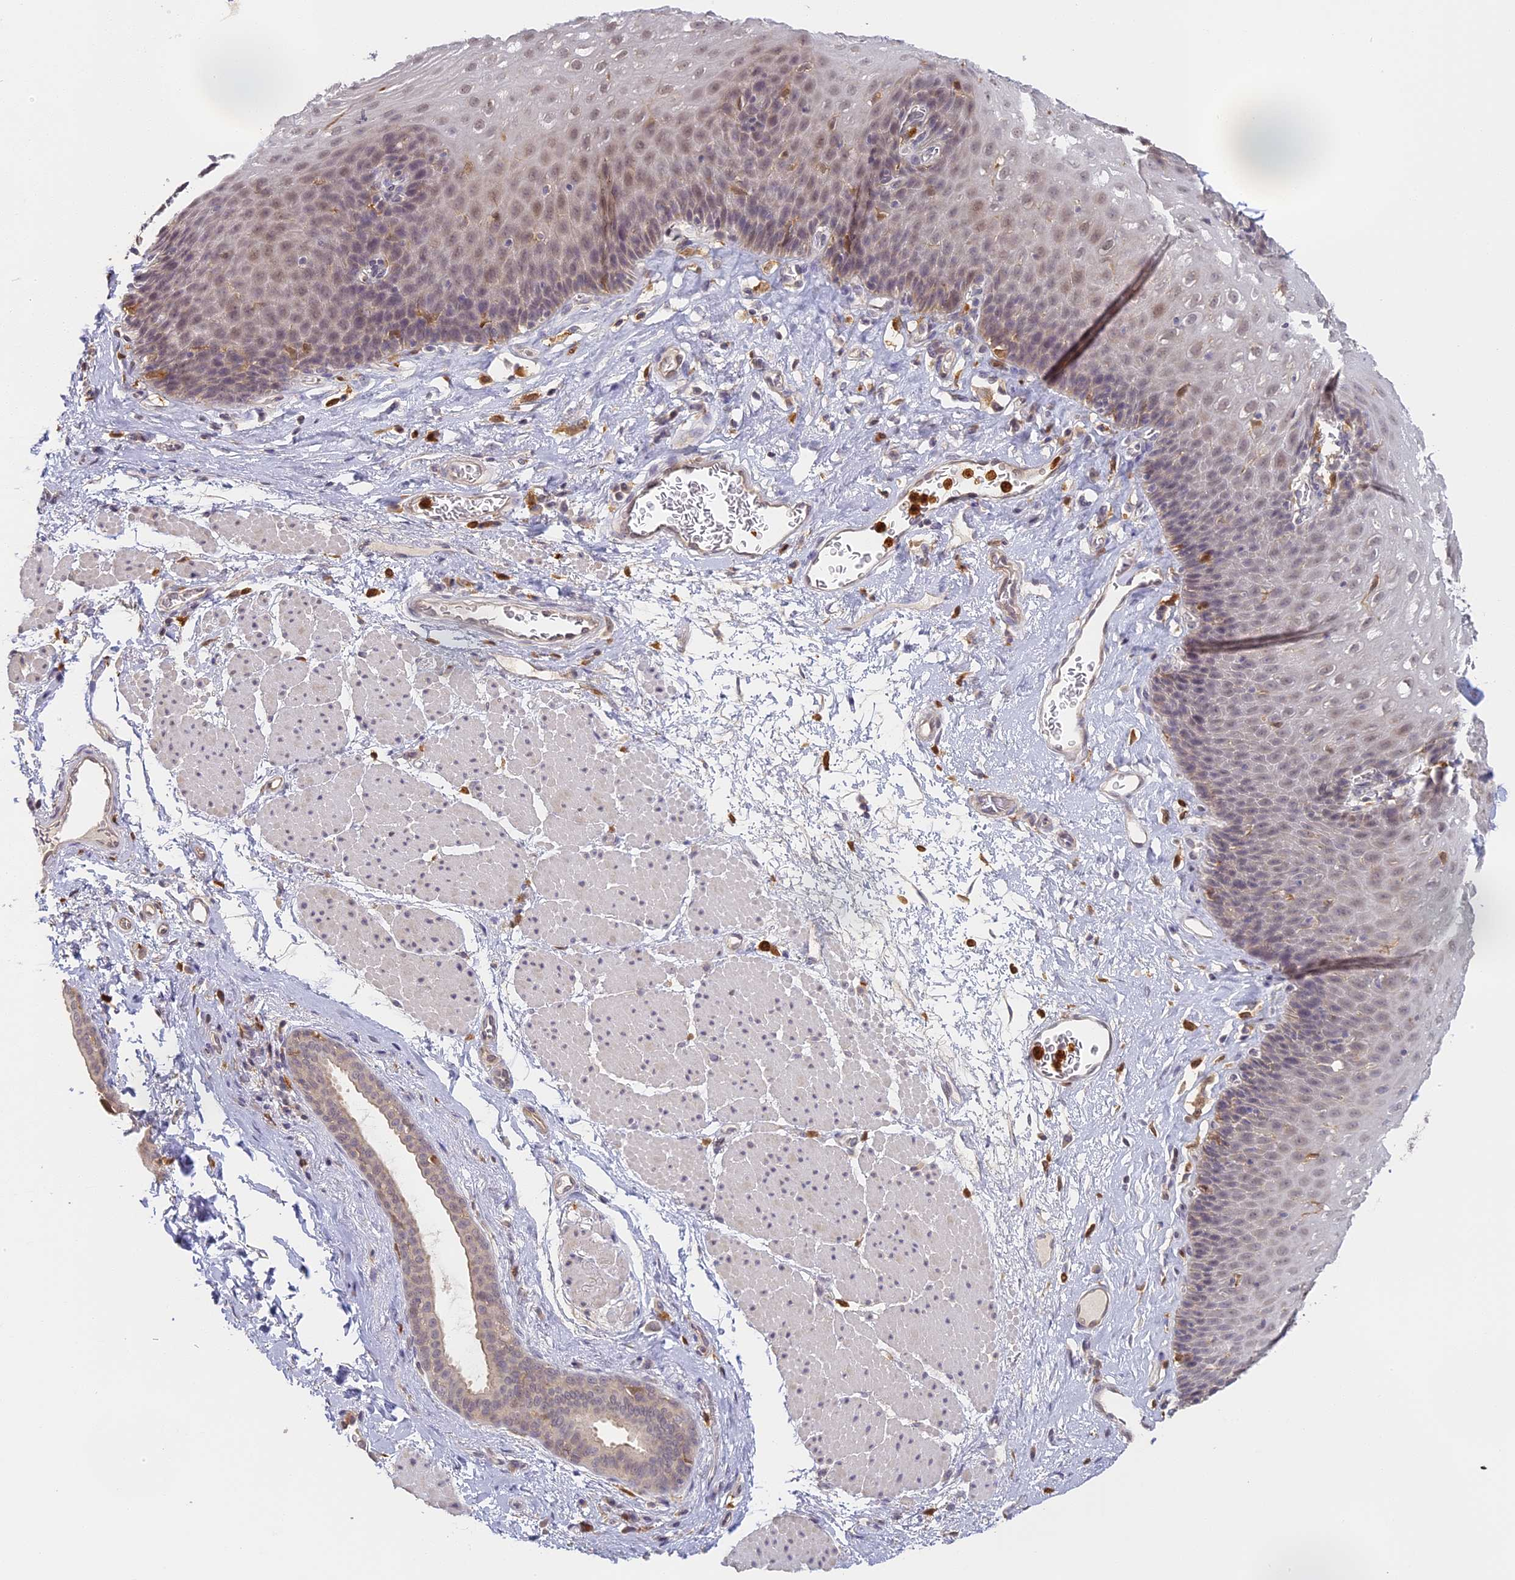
{"staining": {"intensity": "weak", "quantity": "<25%", "location": "cytoplasmic/membranous,nuclear"}, "tissue": "esophagus", "cell_type": "Squamous epithelial cells", "image_type": "normal", "snomed": [{"axis": "morphology", "description": "Normal tissue, NOS"}, {"axis": "topography", "description": "Esophagus"}], "caption": "A high-resolution image shows IHC staining of unremarkable esophagus, which reveals no significant positivity in squamous epithelial cells.", "gene": "NCF4", "patient": {"sex": "female", "age": 66}}